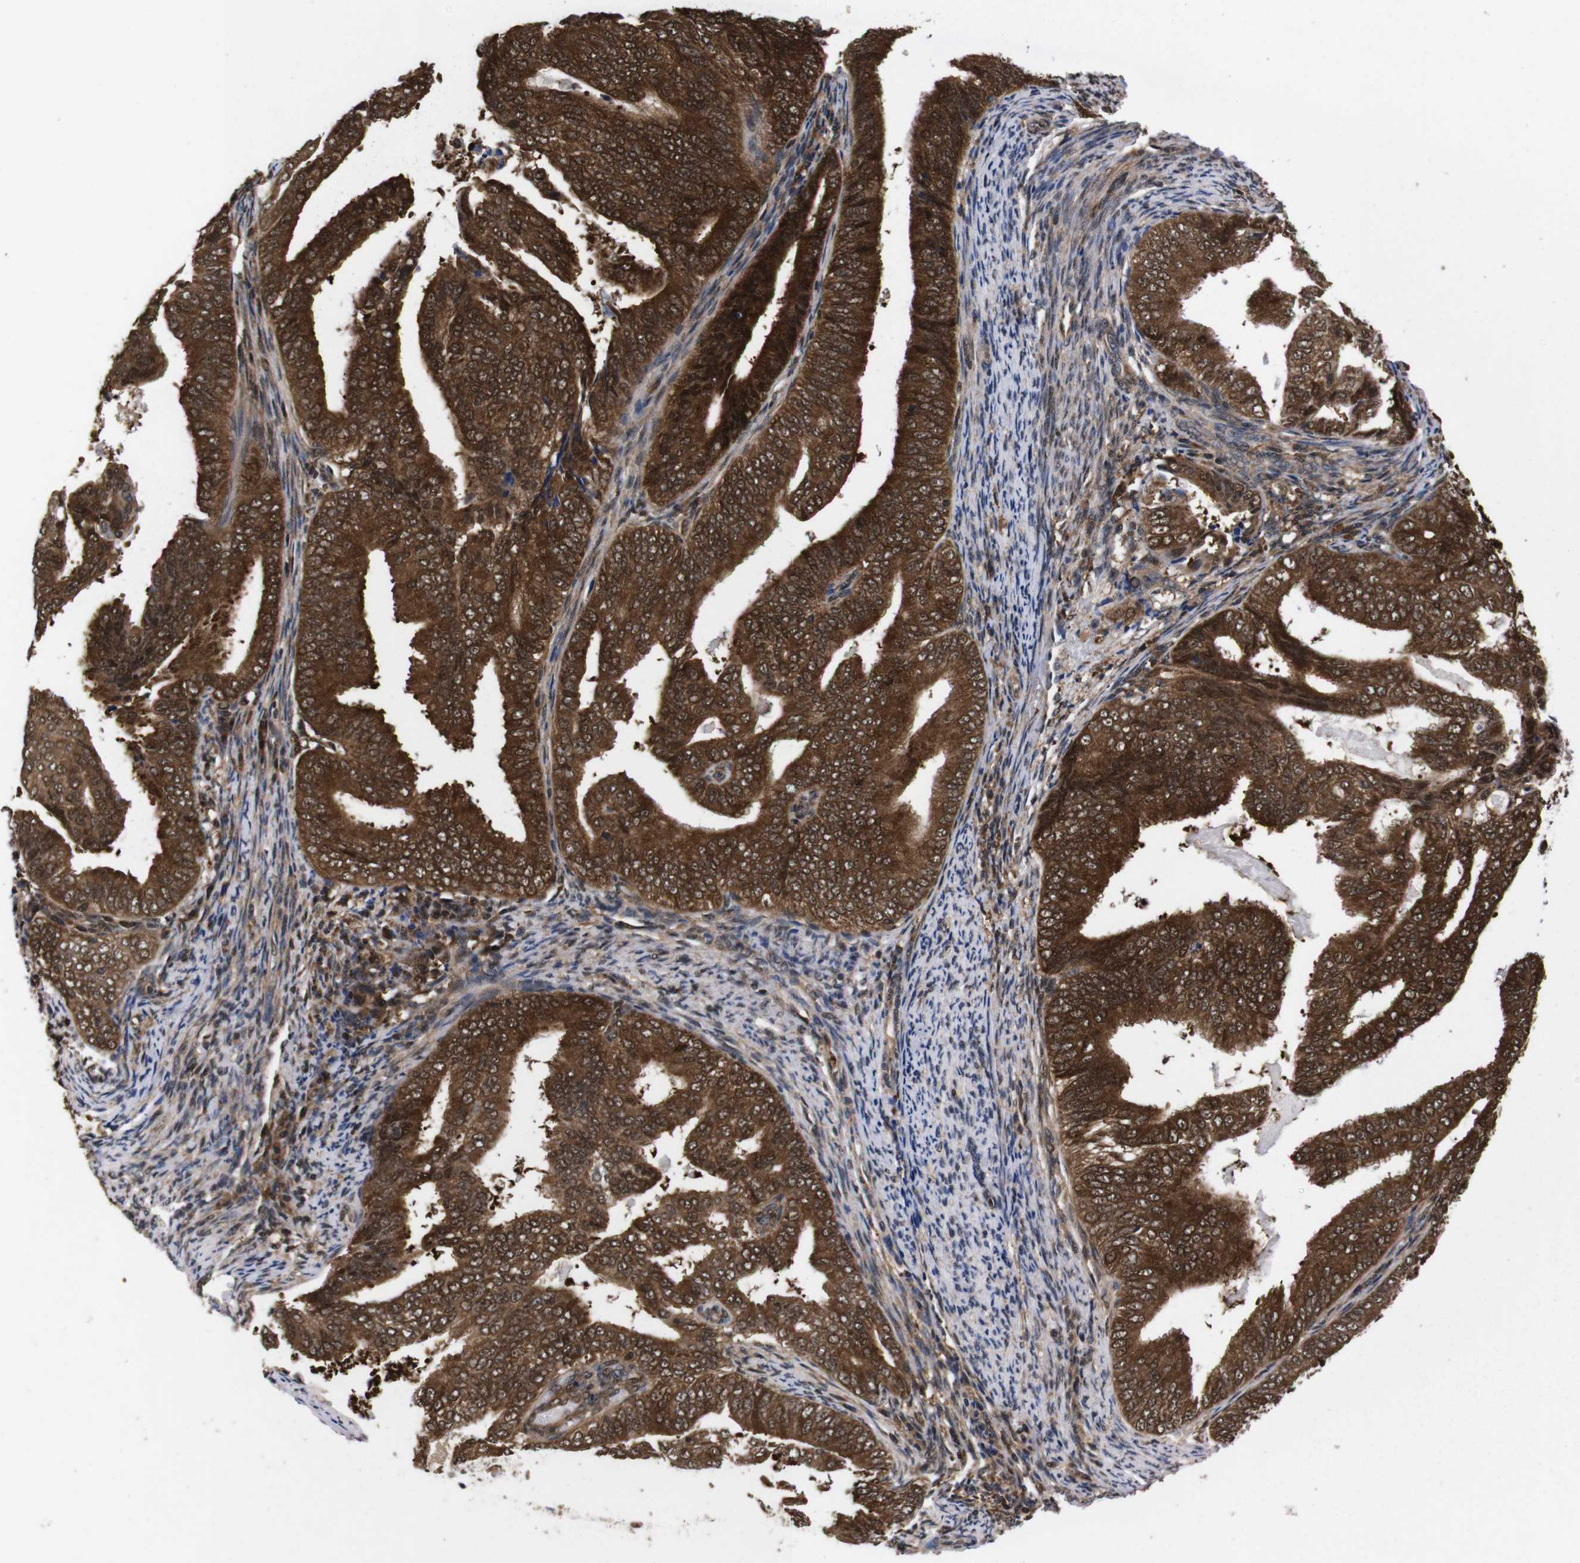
{"staining": {"intensity": "strong", "quantity": ">75%", "location": "cytoplasmic/membranous,nuclear"}, "tissue": "endometrial cancer", "cell_type": "Tumor cells", "image_type": "cancer", "snomed": [{"axis": "morphology", "description": "Adenocarcinoma, NOS"}, {"axis": "topography", "description": "Endometrium"}], "caption": "The micrograph displays immunohistochemical staining of endometrial cancer (adenocarcinoma). There is strong cytoplasmic/membranous and nuclear staining is present in approximately >75% of tumor cells. Using DAB (brown) and hematoxylin (blue) stains, captured at high magnification using brightfield microscopy.", "gene": "UBQLN2", "patient": {"sex": "female", "age": 58}}